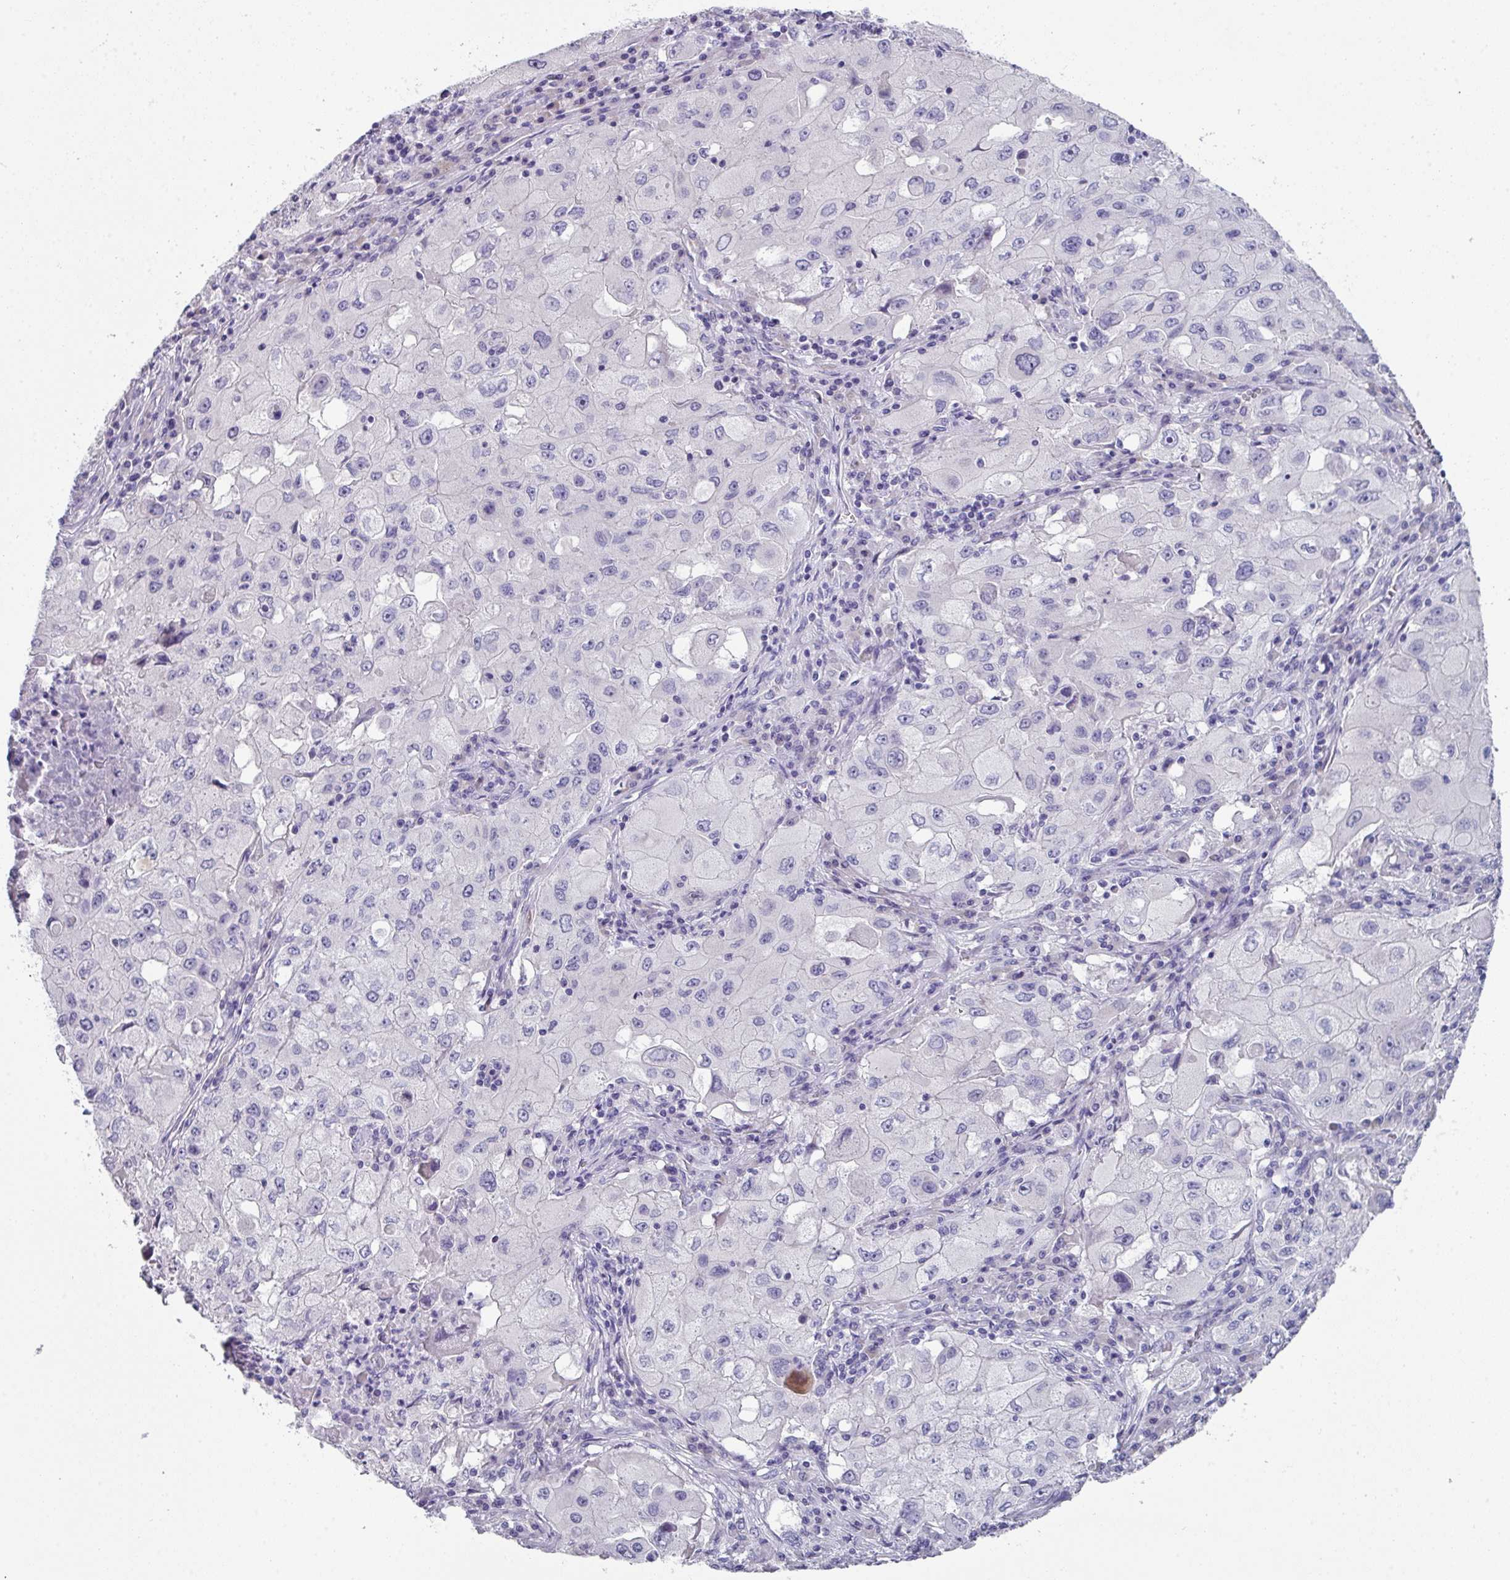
{"staining": {"intensity": "negative", "quantity": "none", "location": "none"}, "tissue": "lung cancer", "cell_type": "Tumor cells", "image_type": "cancer", "snomed": [{"axis": "morphology", "description": "Squamous cell carcinoma, NOS"}, {"axis": "topography", "description": "Lung"}], "caption": "IHC of human lung squamous cell carcinoma exhibits no positivity in tumor cells.", "gene": "DEFB115", "patient": {"sex": "male", "age": 63}}